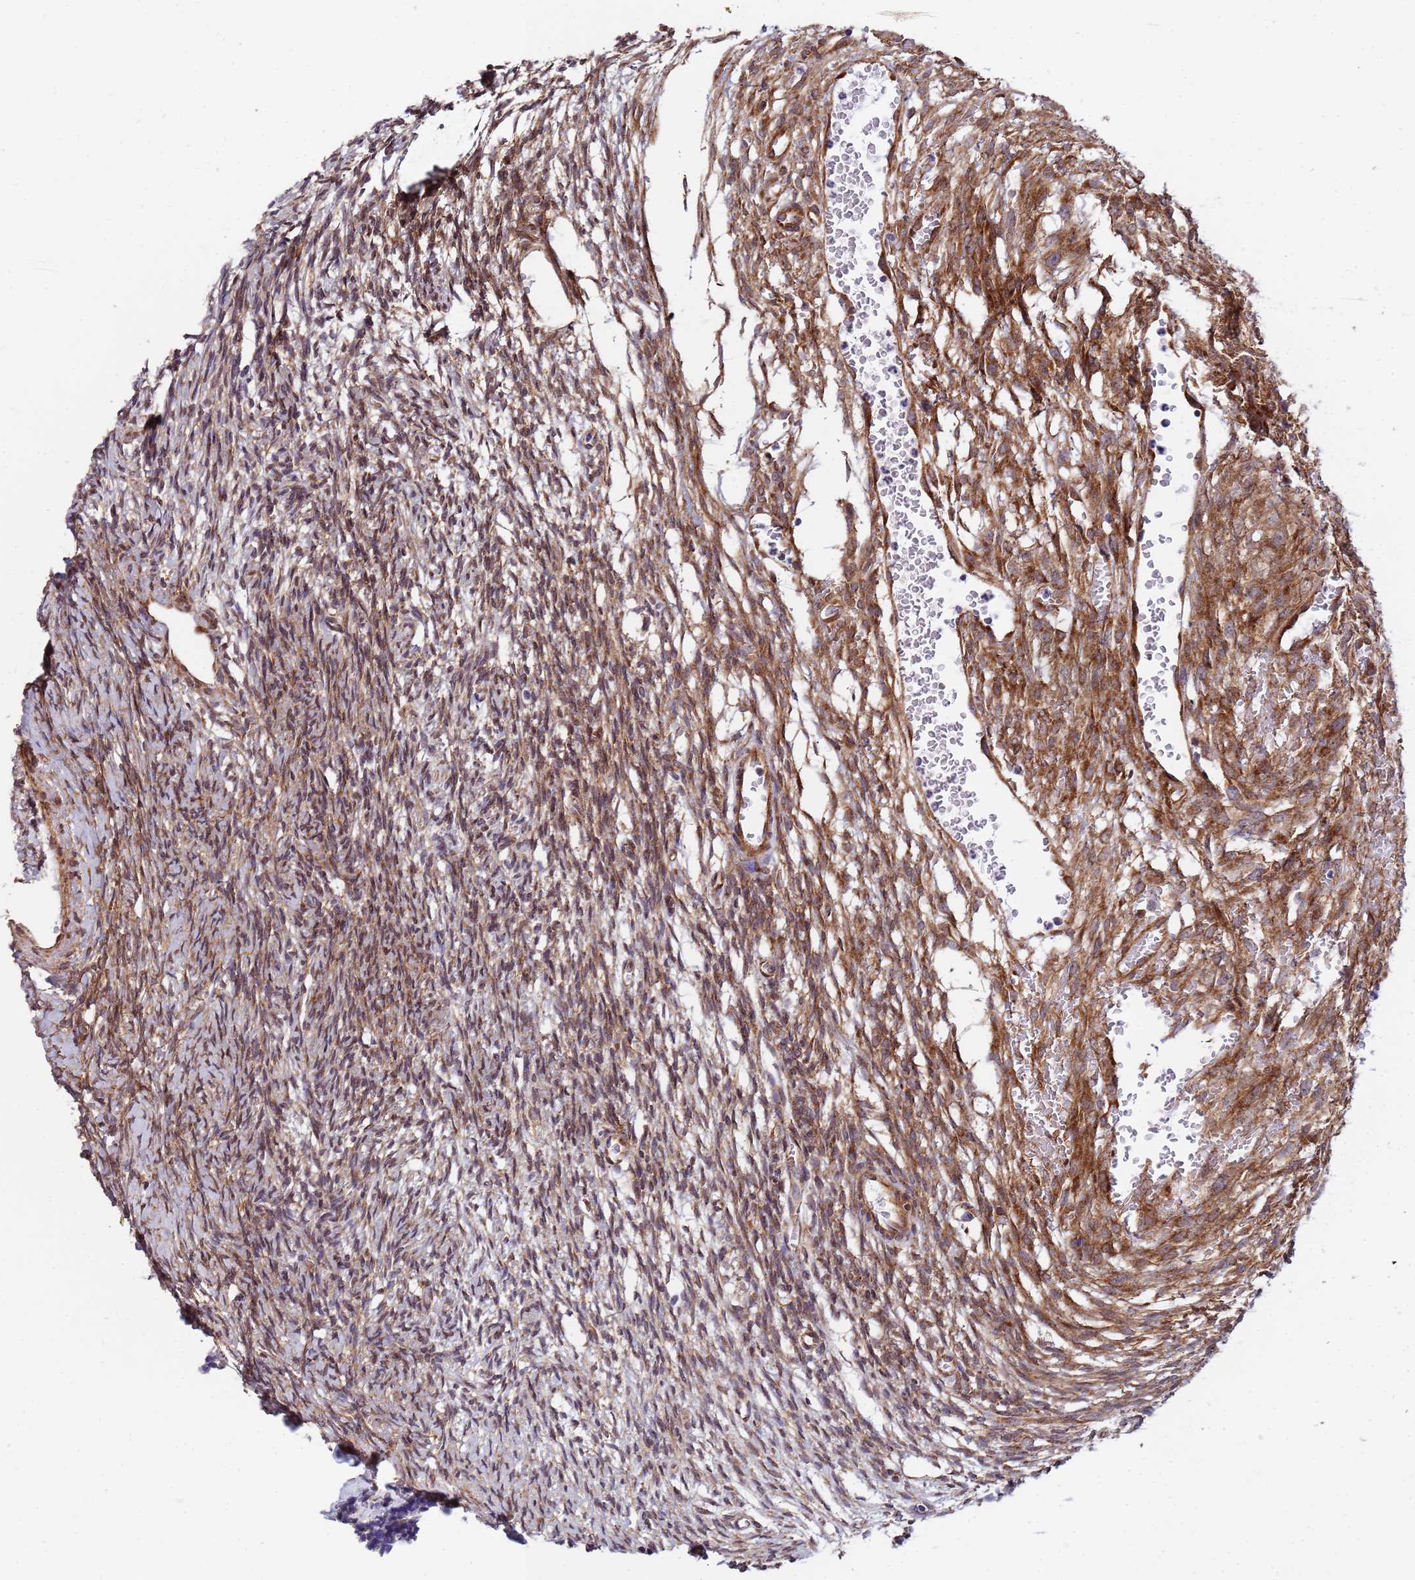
{"staining": {"intensity": "moderate", "quantity": "25%-75%", "location": "cytoplasmic/membranous,nuclear"}, "tissue": "ovary", "cell_type": "Ovarian stroma cells", "image_type": "normal", "snomed": [{"axis": "morphology", "description": "Normal tissue, NOS"}, {"axis": "topography", "description": "Ovary"}], "caption": "Approximately 25%-75% of ovarian stroma cells in benign human ovary demonstrate moderate cytoplasmic/membranous,nuclear protein expression as visualized by brown immunohistochemical staining.", "gene": "TRIP6", "patient": {"sex": "female", "age": 39}}